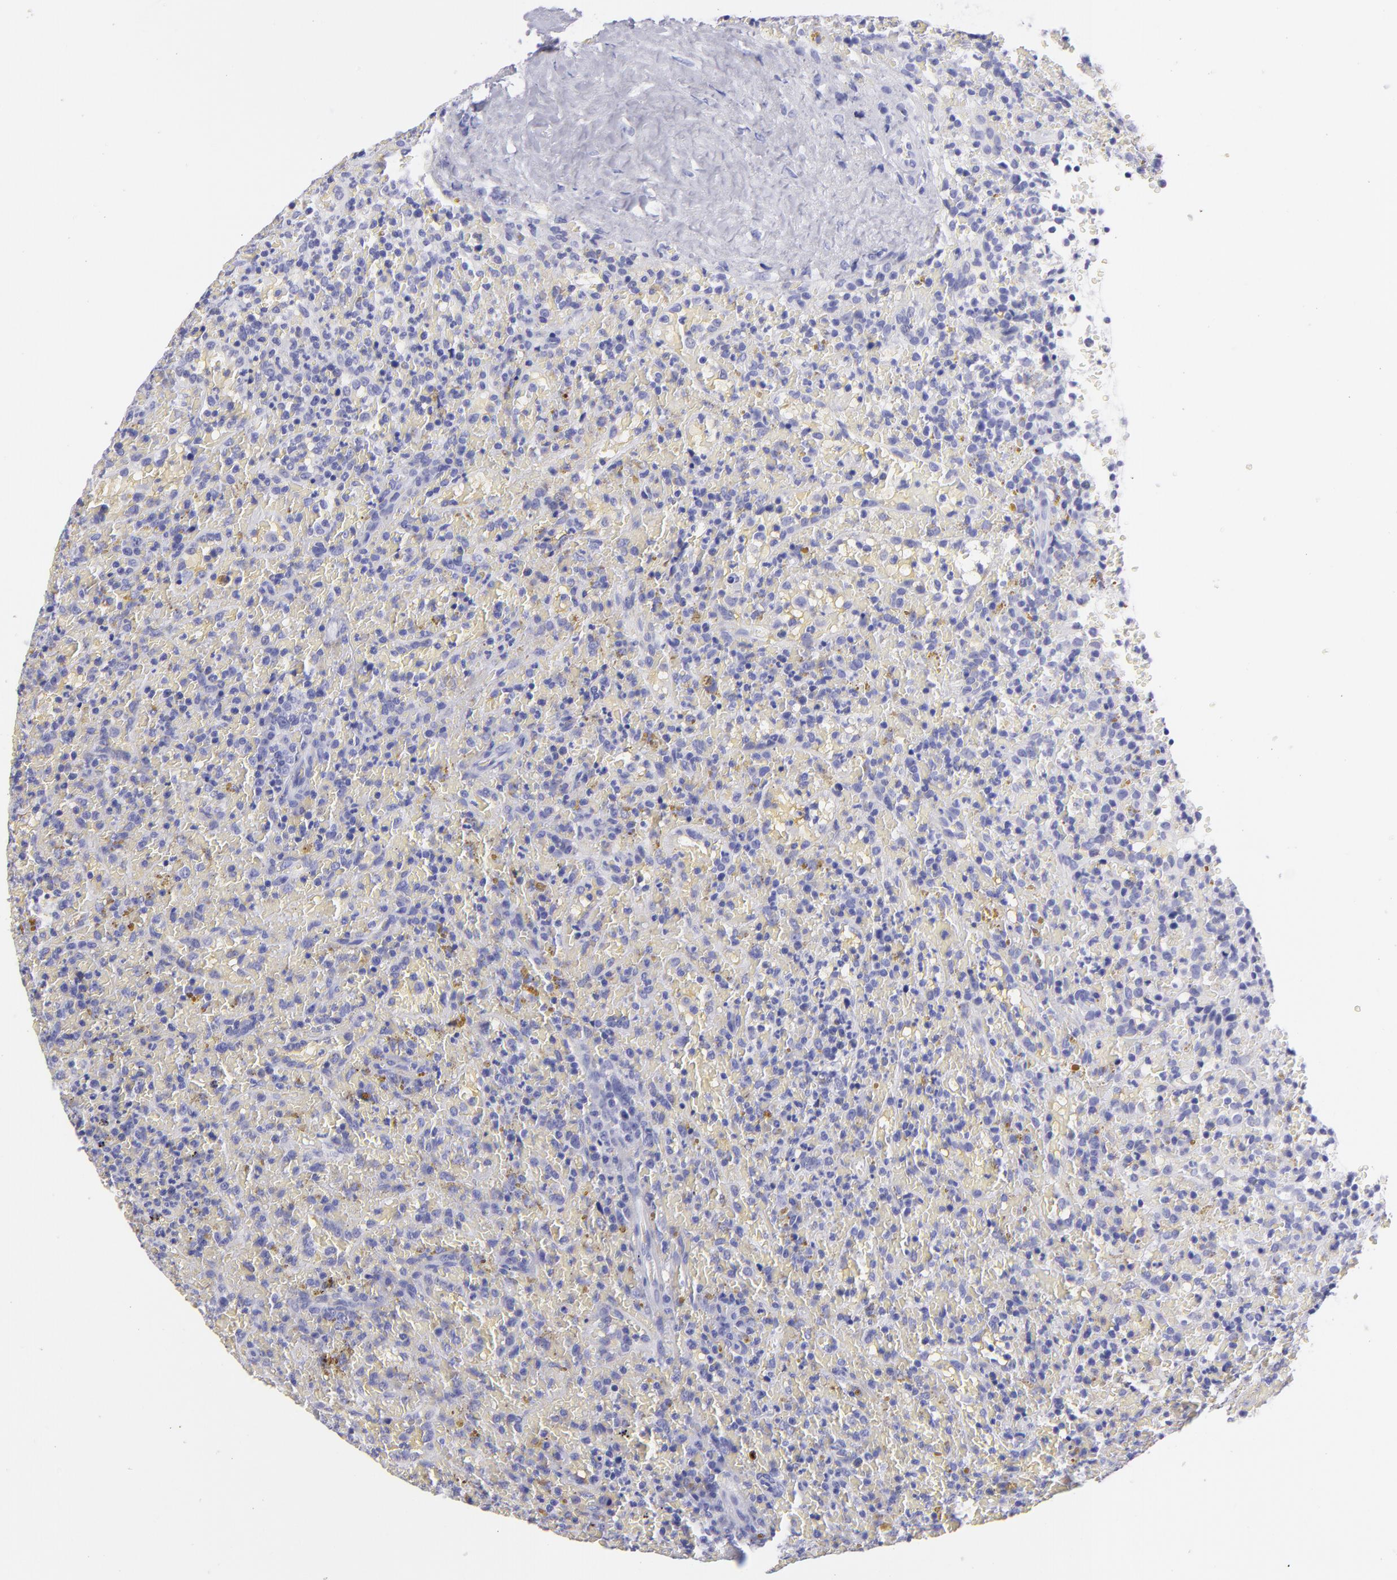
{"staining": {"intensity": "negative", "quantity": "none", "location": "none"}, "tissue": "lymphoma", "cell_type": "Tumor cells", "image_type": "cancer", "snomed": [{"axis": "morphology", "description": "Malignant lymphoma, non-Hodgkin's type, High grade"}, {"axis": "topography", "description": "Spleen"}, {"axis": "topography", "description": "Lymph node"}], "caption": "The photomicrograph exhibits no staining of tumor cells in malignant lymphoma, non-Hodgkin's type (high-grade). The staining was performed using DAB (3,3'-diaminobenzidine) to visualize the protein expression in brown, while the nuclei were stained in blue with hematoxylin (Magnification: 20x).", "gene": "PIP", "patient": {"sex": "female", "age": 70}}